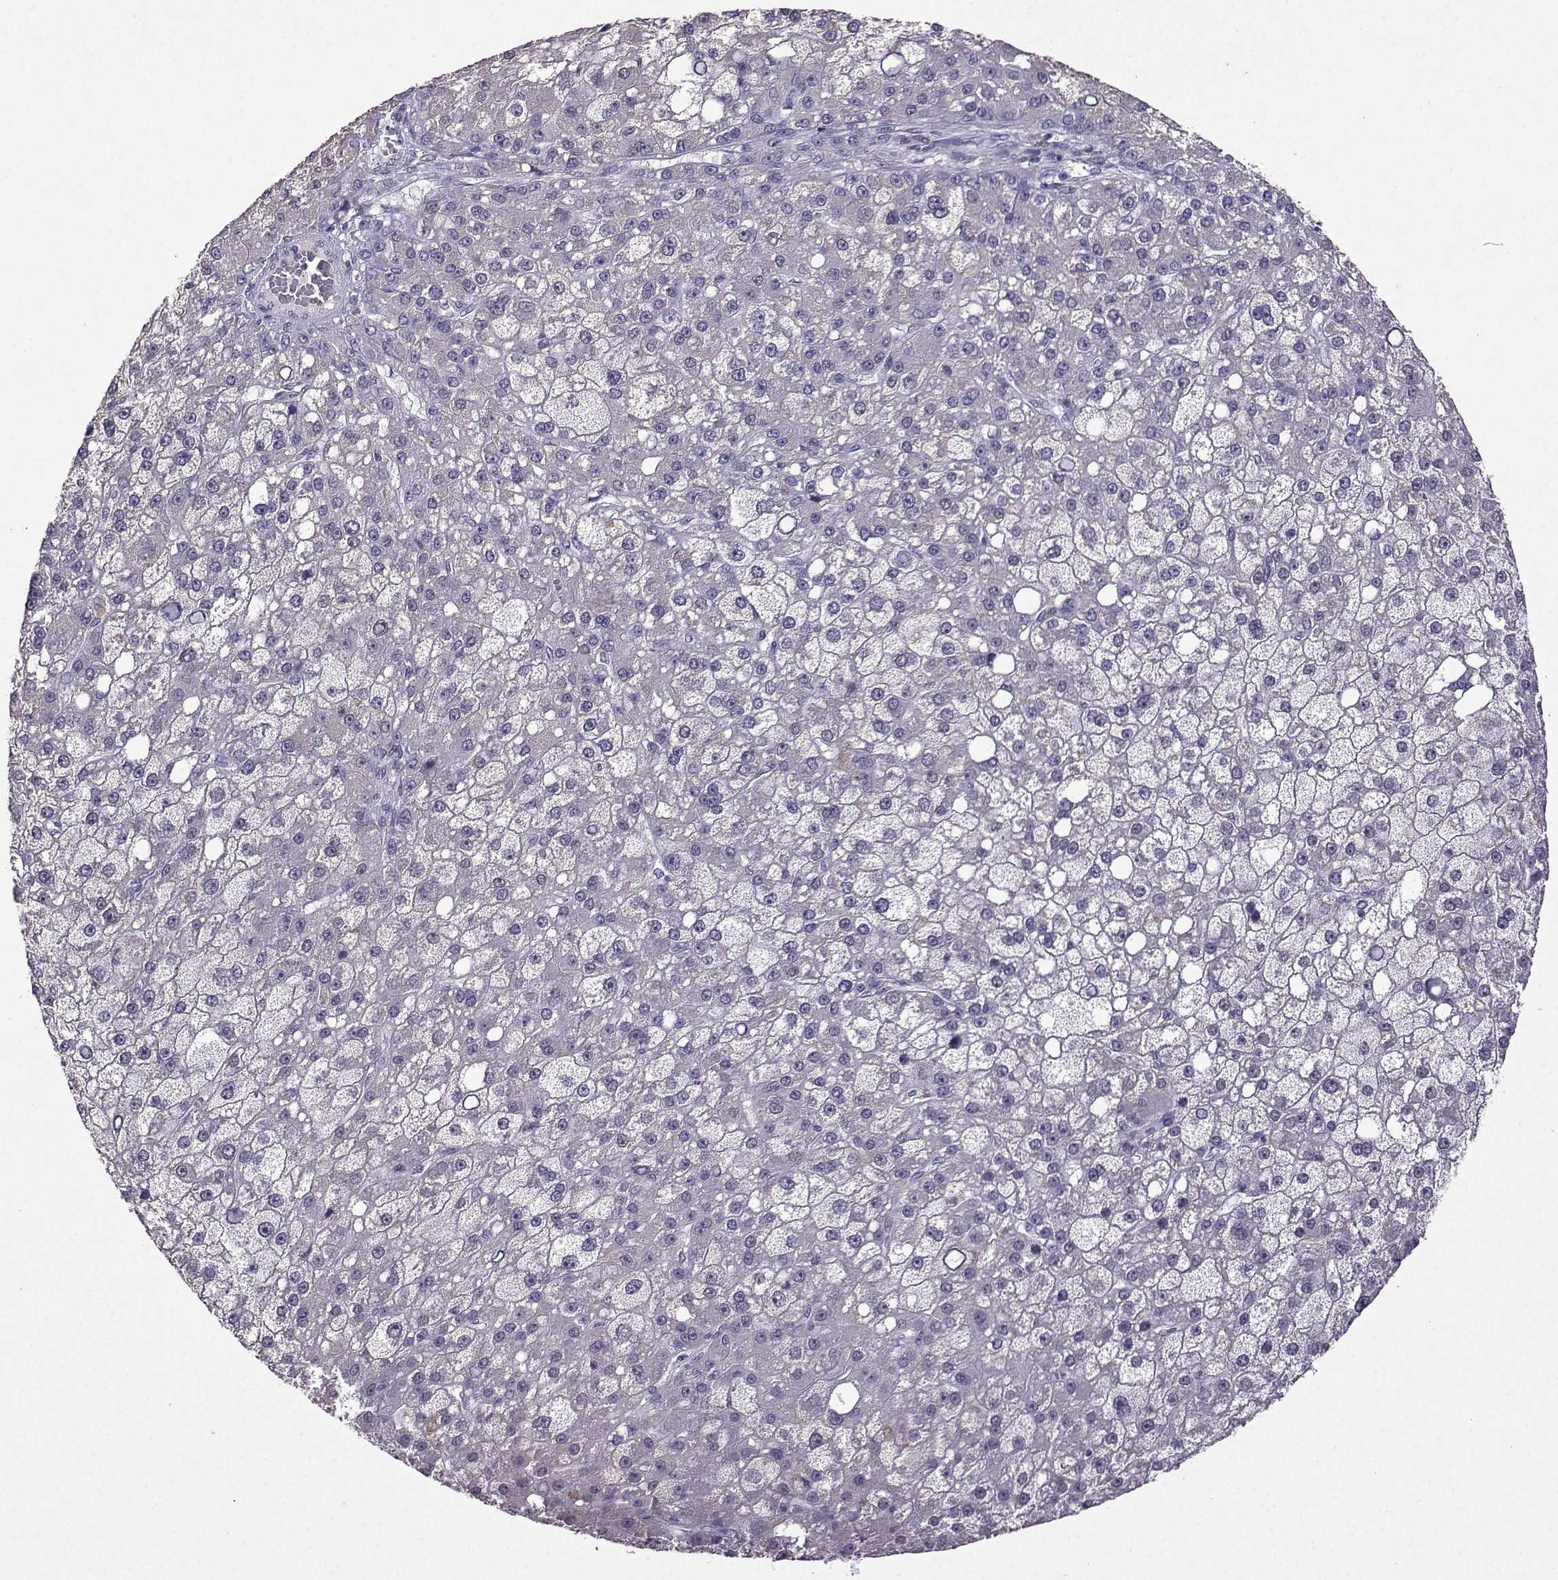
{"staining": {"intensity": "negative", "quantity": "none", "location": "none"}, "tissue": "liver cancer", "cell_type": "Tumor cells", "image_type": "cancer", "snomed": [{"axis": "morphology", "description": "Carcinoma, Hepatocellular, NOS"}, {"axis": "topography", "description": "Liver"}], "caption": "High power microscopy micrograph of an IHC histopathology image of liver hepatocellular carcinoma, revealing no significant staining in tumor cells.", "gene": "CCL28", "patient": {"sex": "male", "age": 67}}